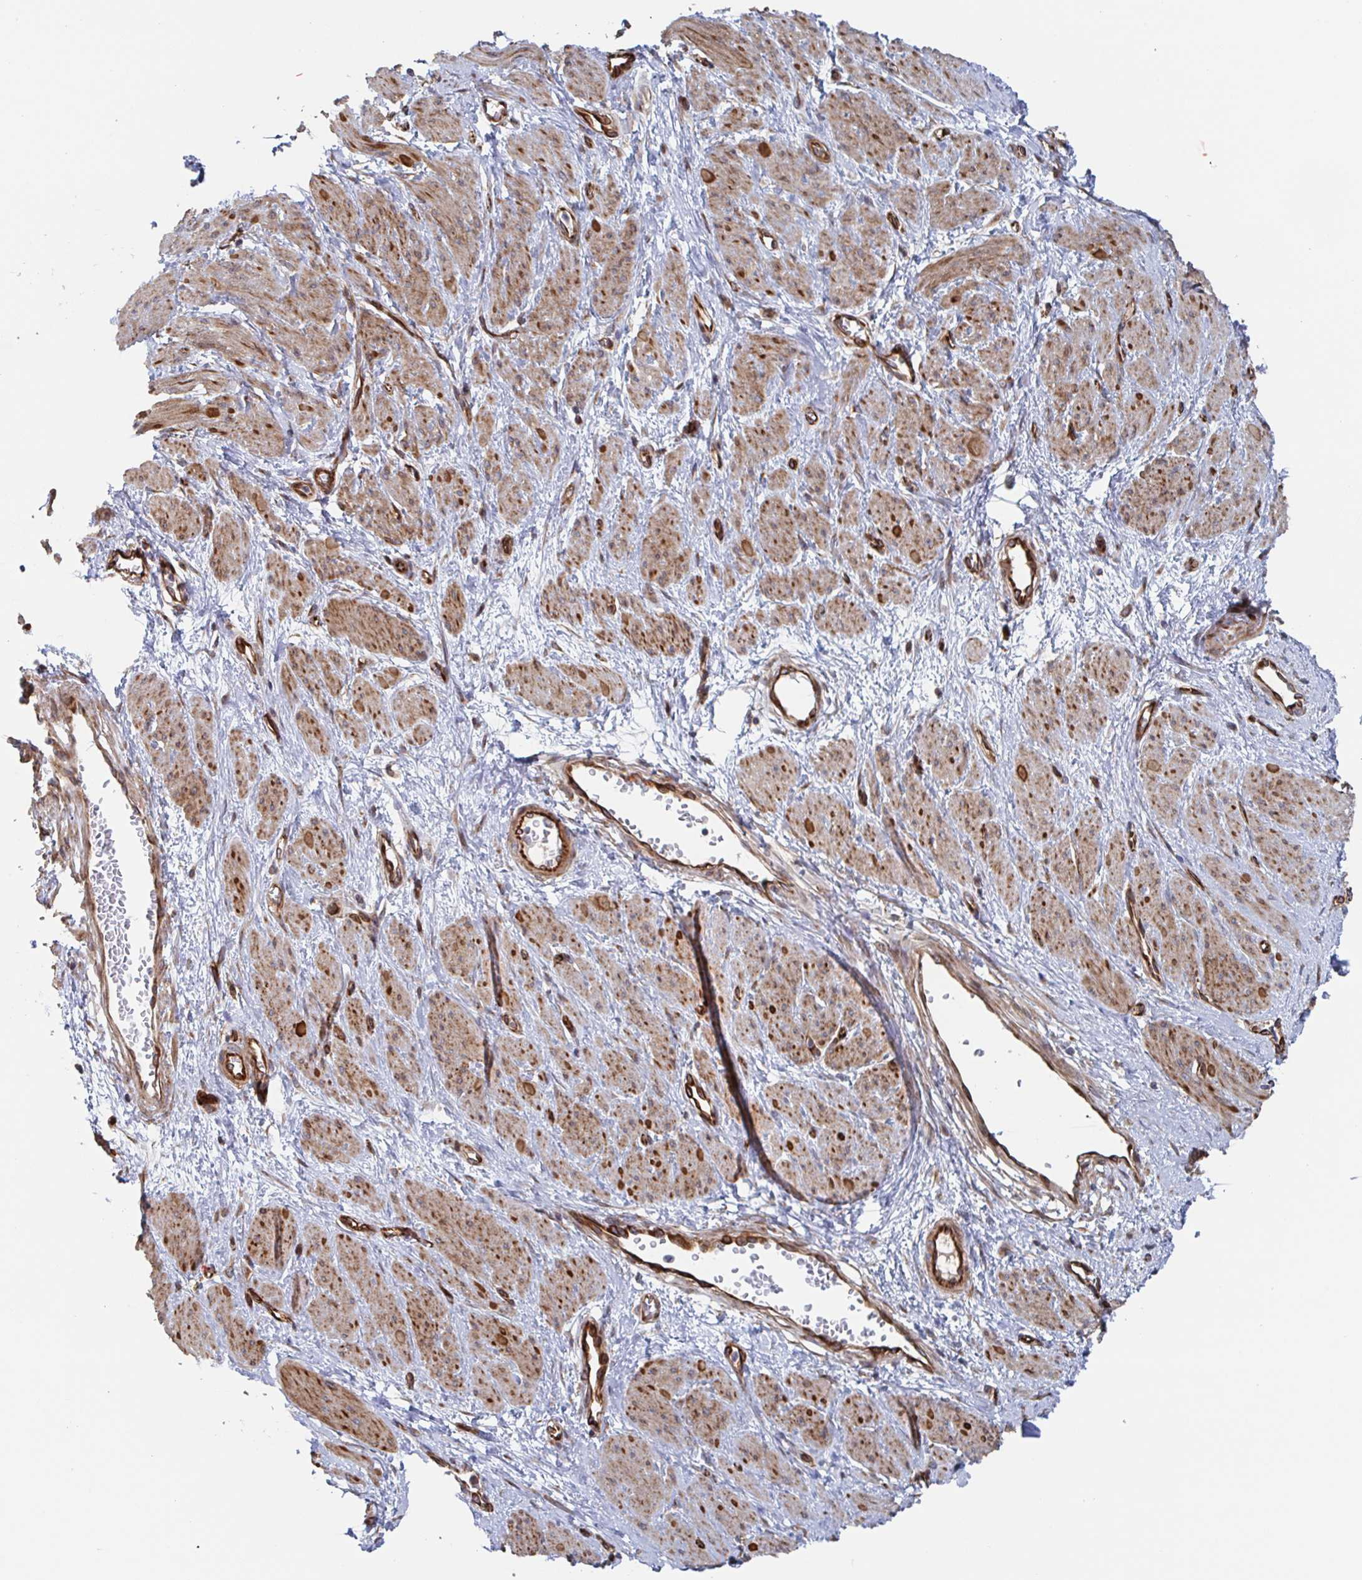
{"staining": {"intensity": "weak", "quantity": ">75%", "location": "cytoplasmic/membranous"}, "tissue": "smooth muscle", "cell_type": "Smooth muscle cells", "image_type": "normal", "snomed": [{"axis": "morphology", "description": "Normal tissue, NOS"}, {"axis": "topography", "description": "Smooth muscle"}, {"axis": "topography", "description": "Uterus"}], "caption": "Protein analysis of benign smooth muscle displays weak cytoplasmic/membranous staining in about >75% of smooth muscle cells. Immunohistochemistry (ihc) stains the protein in brown and the nuclei are stained blue.", "gene": "DVL3", "patient": {"sex": "female", "age": 39}}